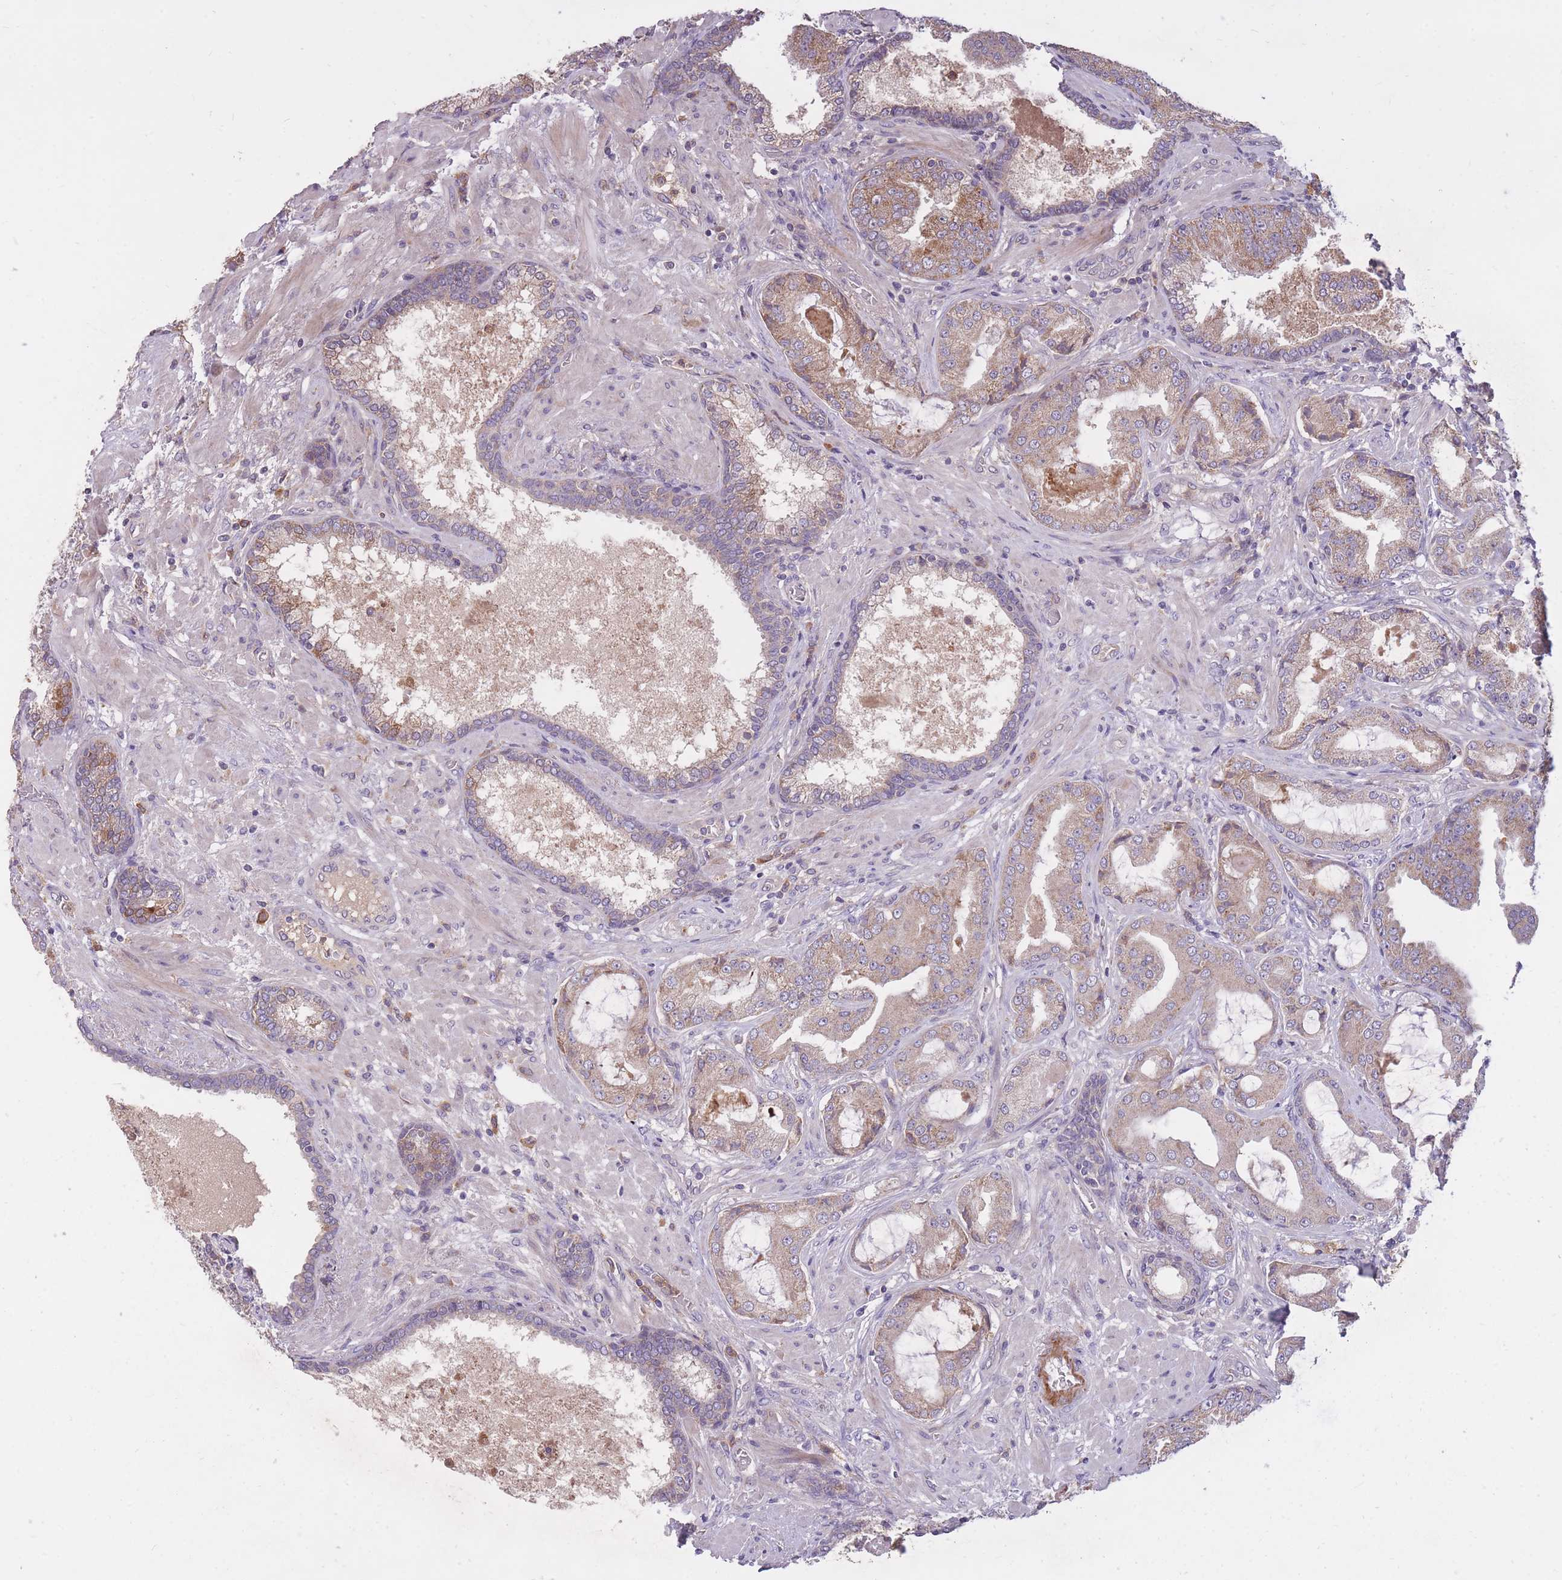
{"staining": {"intensity": "moderate", "quantity": ">75%", "location": "cytoplasmic/membranous"}, "tissue": "prostate cancer", "cell_type": "Tumor cells", "image_type": "cancer", "snomed": [{"axis": "morphology", "description": "Adenocarcinoma, High grade"}, {"axis": "topography", "description": "Prostate"}], "caption": "An image of human prostate cancer stained for a protein exhibits moderate cytoplasmic/membranous brown staining in tumor cells.", "gene": "IGF2BP2", "patient": {"sex": "male", "age": 68}}